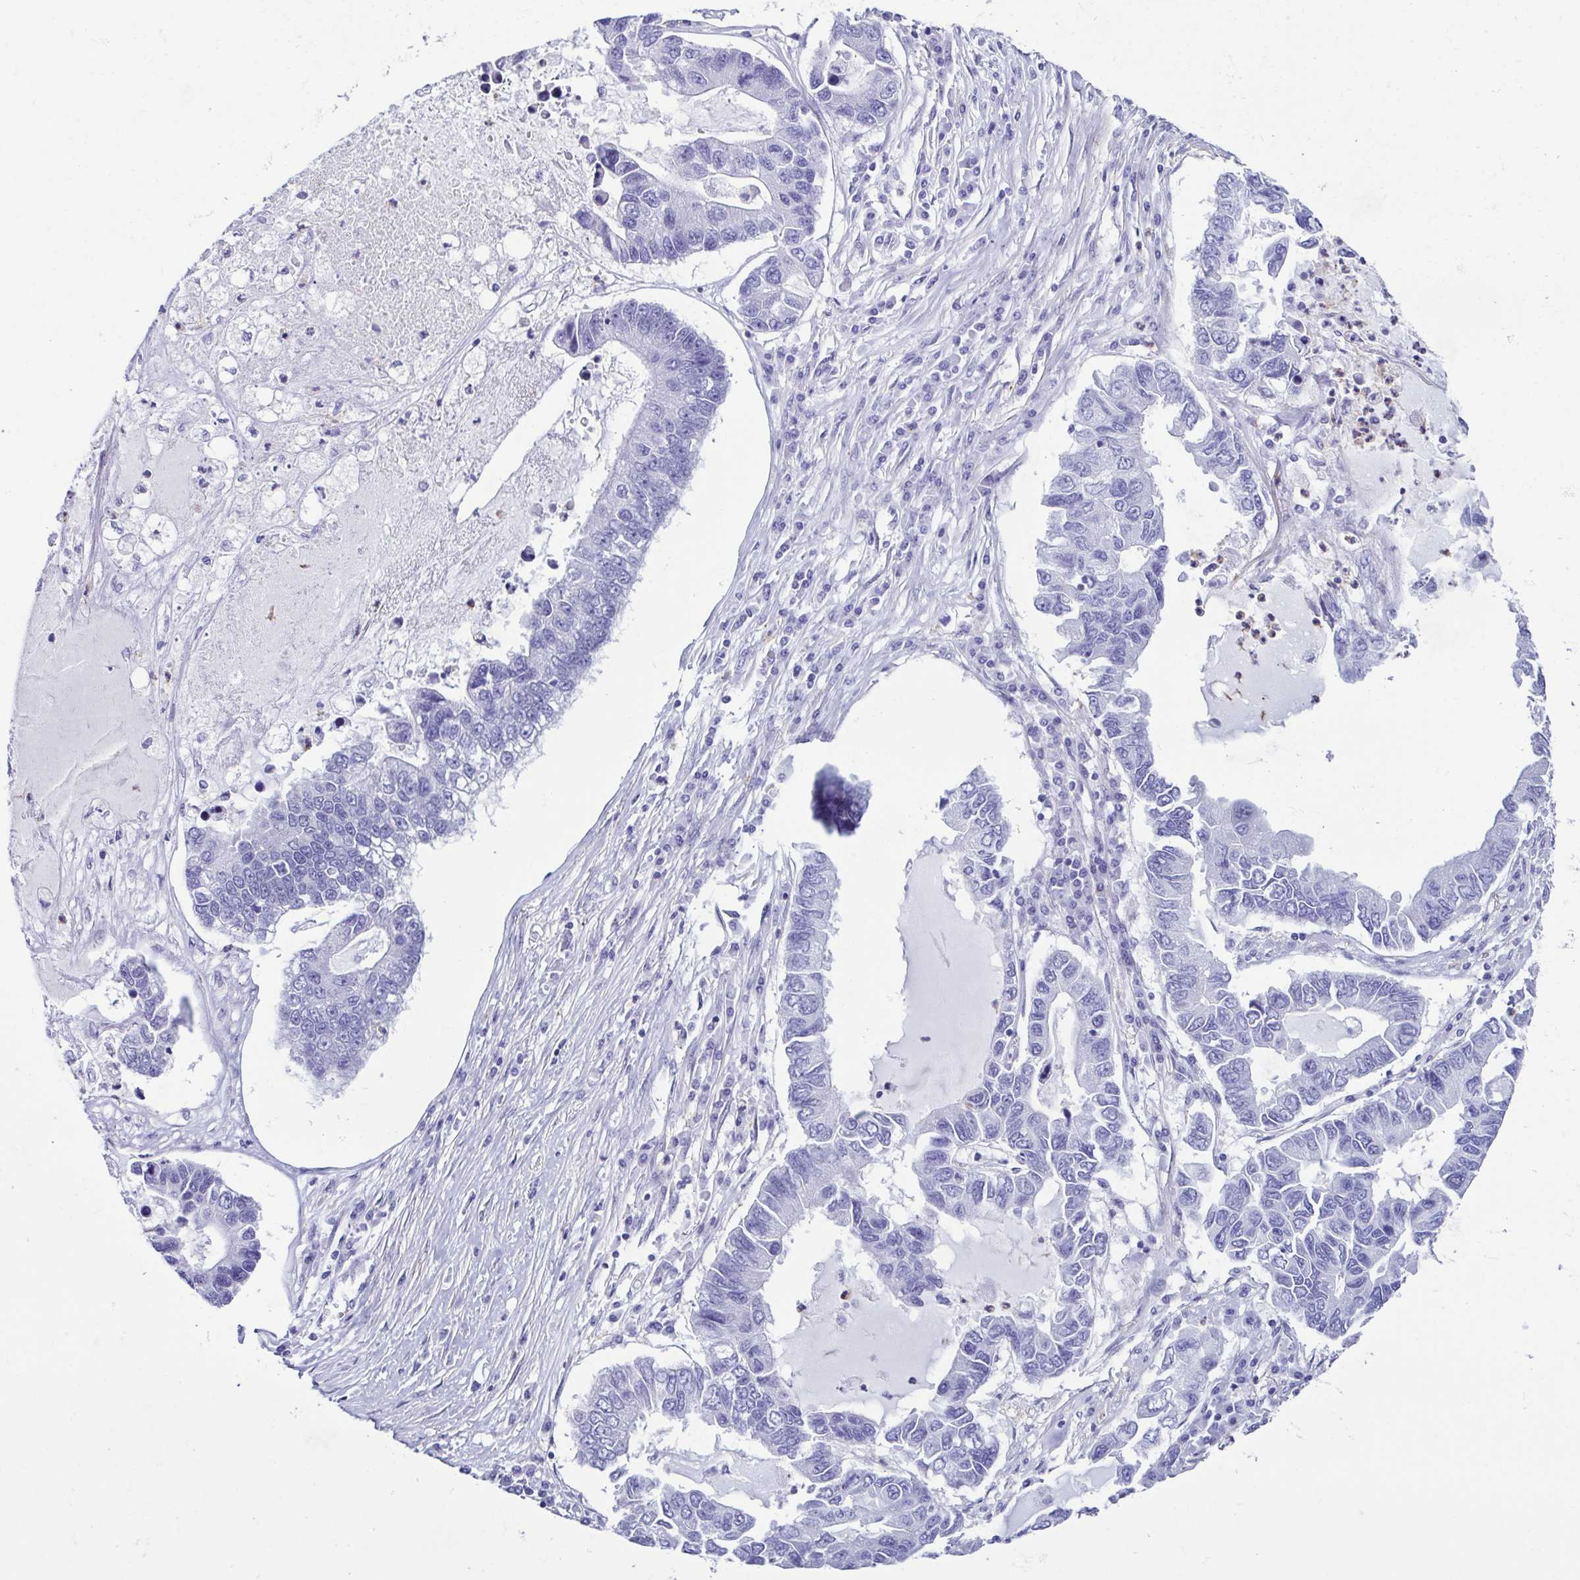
{"staining": {"intensity": "negative", "quantity": "none", "location": "none"}, "tissue": "lung cancer", "cell_type": "Tumor cells", "image_type": "cancer", "snomed": [{"axis": "morphology", "description": "Adenocarcinoma, NOS"}, {"axis": "topography", "description": "Bronchus"}, {"axis": "topography", "description": "Lung"}], "caption": "Immunohistochemistry (IHC) of lung cancer (adenocarcinoma) exhibits no expression in tumor cells.", "gene": "CYP11B1", "patient": {"sex": "female", "age": 51}}